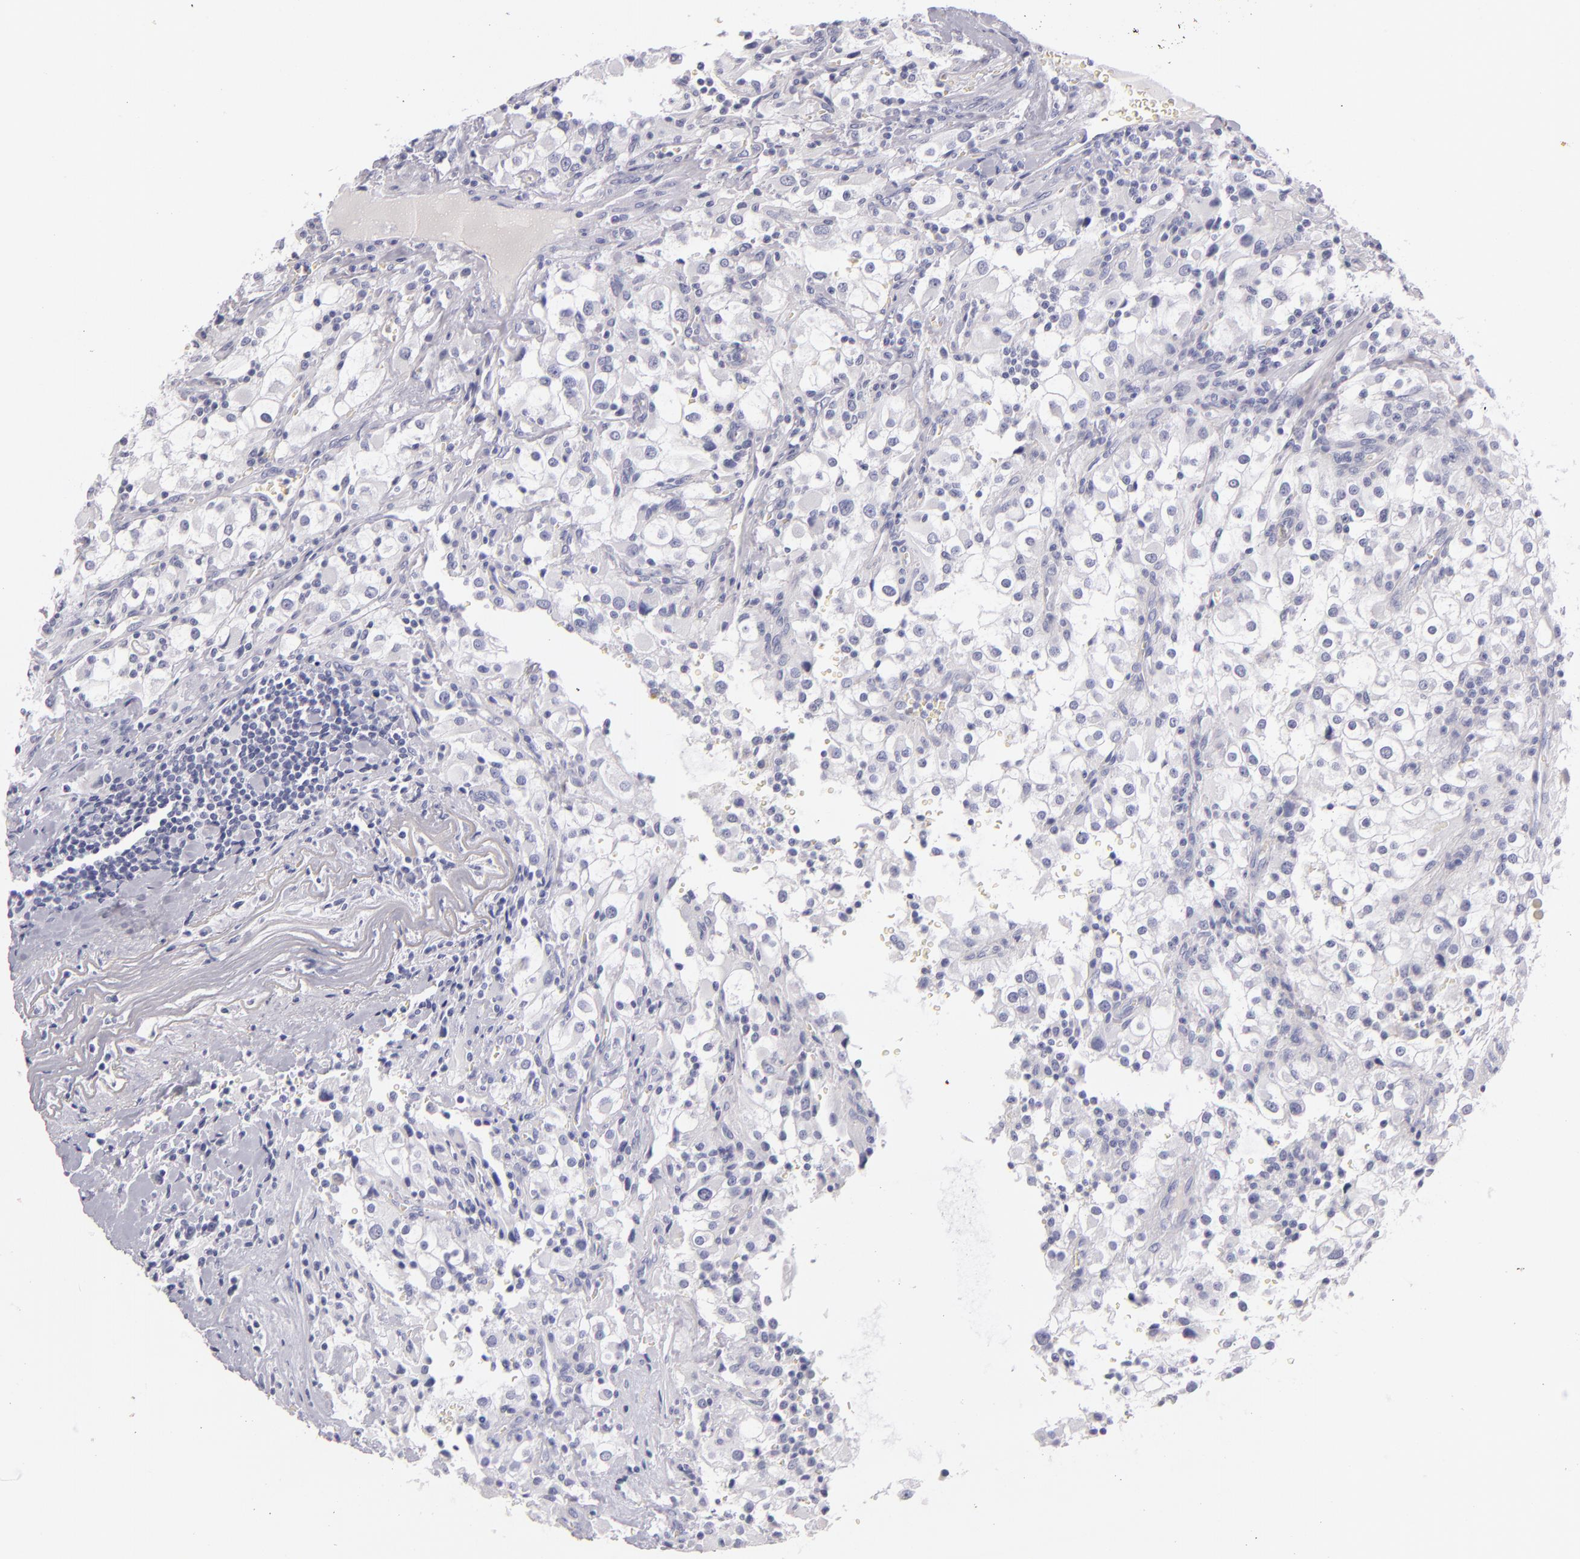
{"staining": {"intensity": "negative", "quantity": "none", "location": "none"}, "tissue": "renal cancer", "cell_type": "Tumor cells", "image_type": "cancer", "snomed": [{"axis": "morphology", "description": "Adenocarcinoma, NOS"}, {"axis": "topography", "description": "Kidney"}], "caption": "A high-resolution micrograph shows immunohistochemistry staining of renal adenocarcinoma, which reveals no significant positivity in tumor cells.", "gene": "FABP1", "patient": {"sex": "female", "age": 52}}